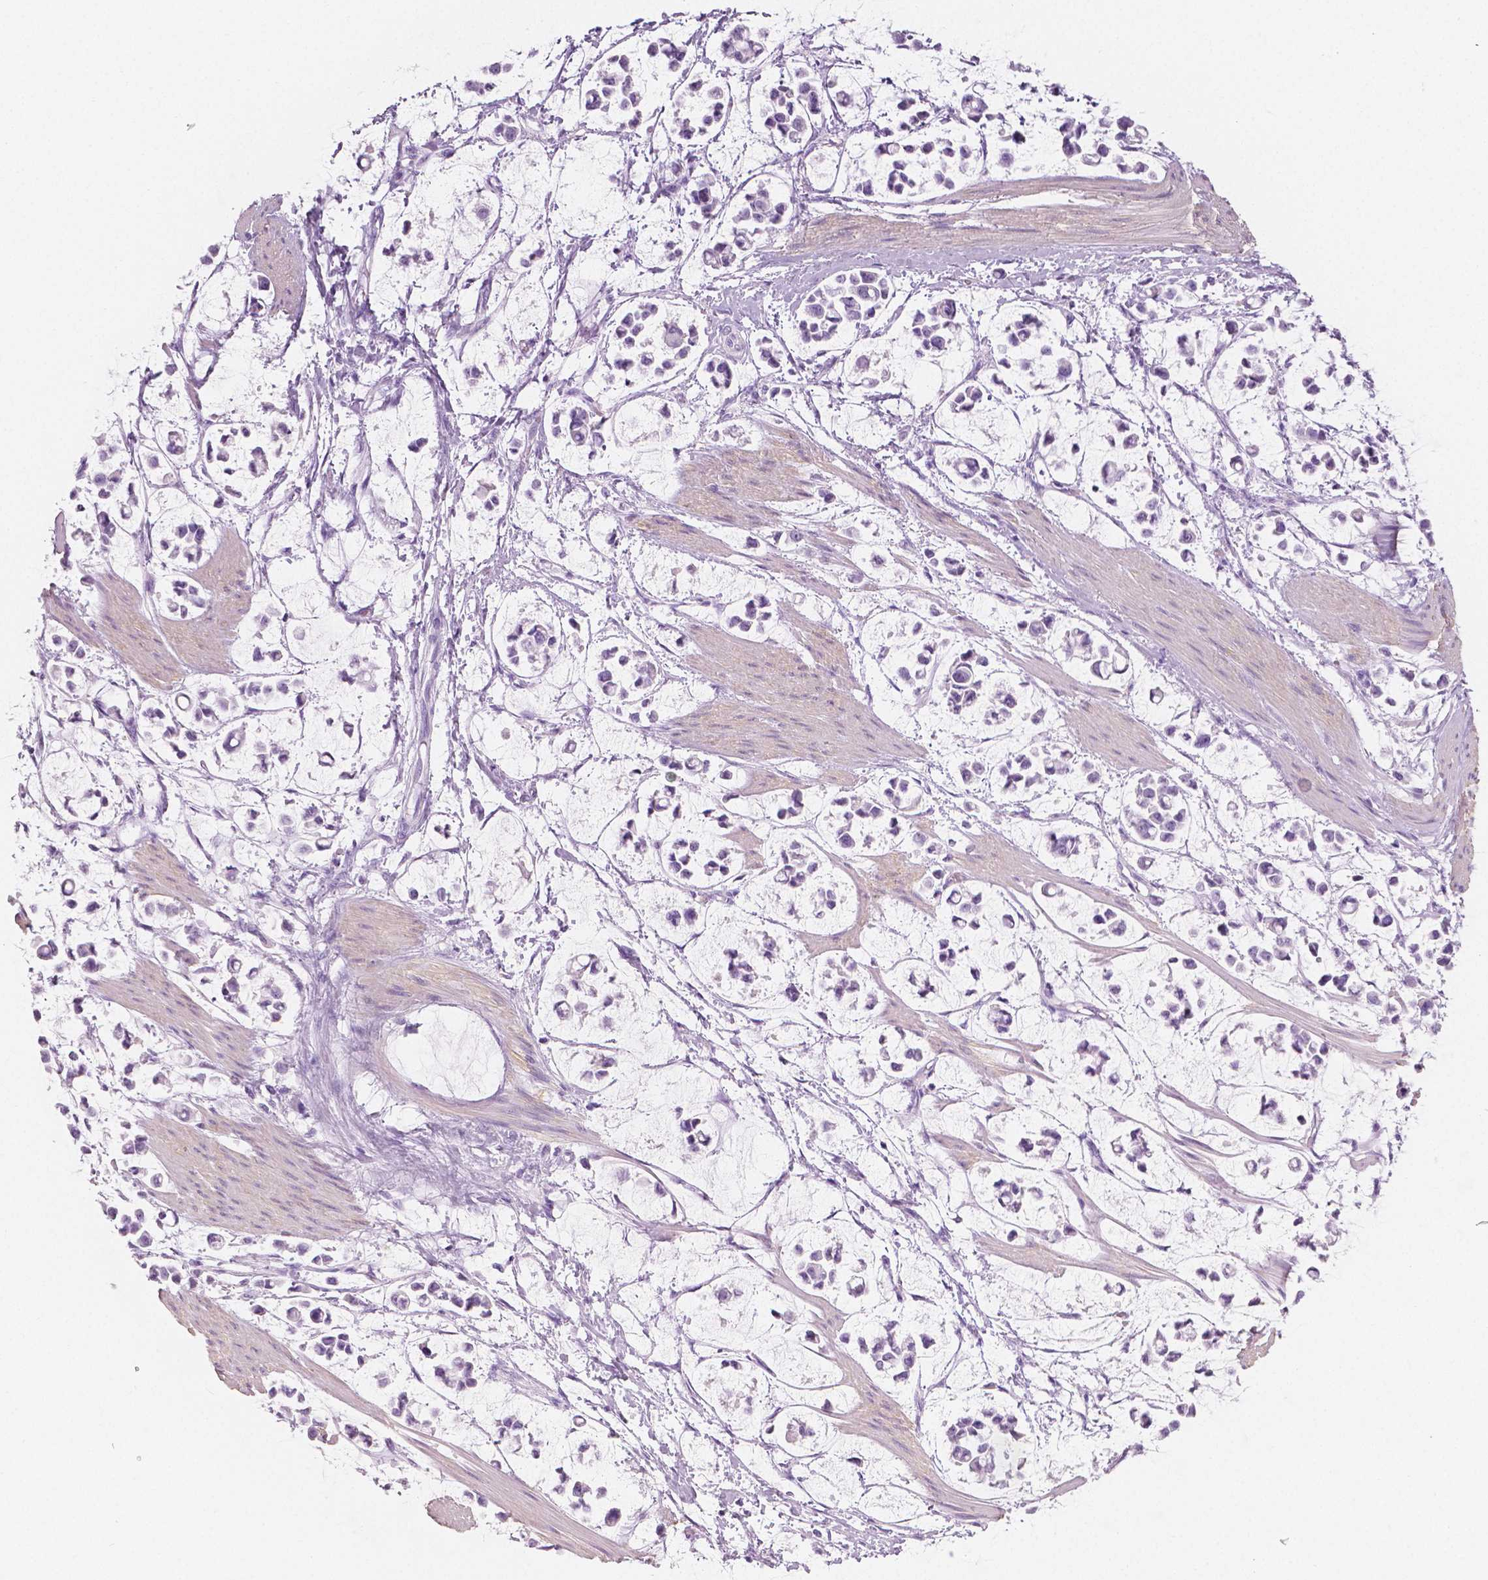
{"staining": {"intensity": "negative", "quantity": "none", "location": "none"}, "tissue": "stomach cancer", "cell_type": "Tumor cells", "image_type": "cancer", "snomed": [{"axis": "morphology", "description": "Adenocarcinoma, NOS"}, {"axis": "topography", "description": "Stomach"}], "caption": "This histopathology image is of stomach cancer stained with IHC to label a protein in brown with the nuclei are counter-stained blue. There is no expression in tumor cells. (DAB (3,3'-diaminobenzidine) immunohistochemistry (IHC) visualized using brightfield microscopy, high magnification).", "gene": "PLIN4", "patient": {"sex": "male", "age": 82}}